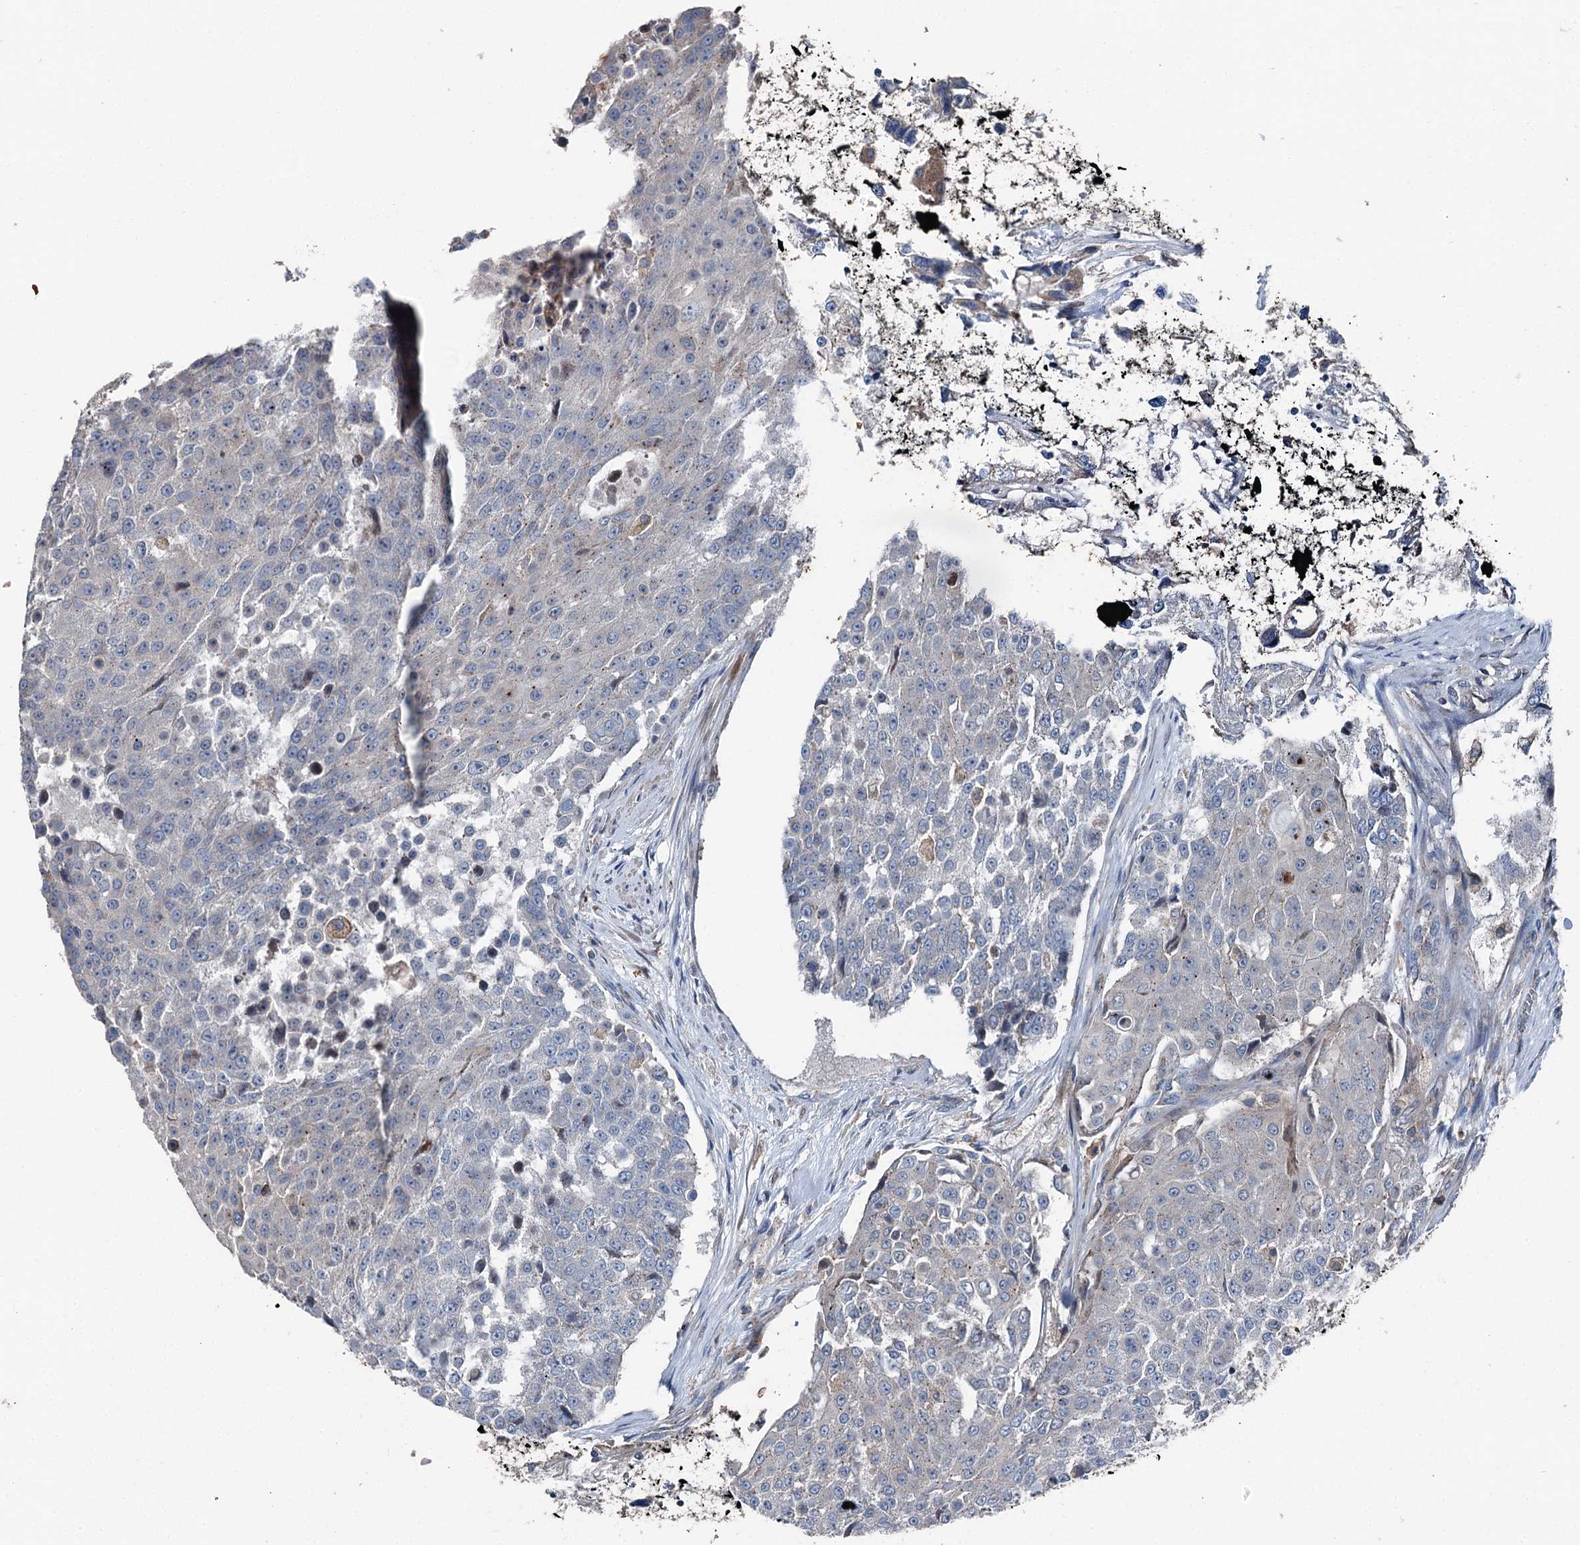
{"staining": {"intensity": "negative", "quantity": "none", "location": "none"}, "tissue": "urothelial cancer", "cell_type": "Tumor cells", "image_type": "cancer", "snomed": [{"axis": "morphology", "description": "Urothelial carcinoma, High grade"}, {"axis": "topography", "description": "Urinary bladder"}], "caption": "Tumor cells show no significant expression in urothelial cancer. The staining was performed using DAB (3,3'-diaminobenzidine) to visualize the protein expression in brown, while the nuclei were stained in blue with hematoxylin (Magnification: 20x).", "gene": "RUFY1", "patient": {"sex": "female", "age": 63}}